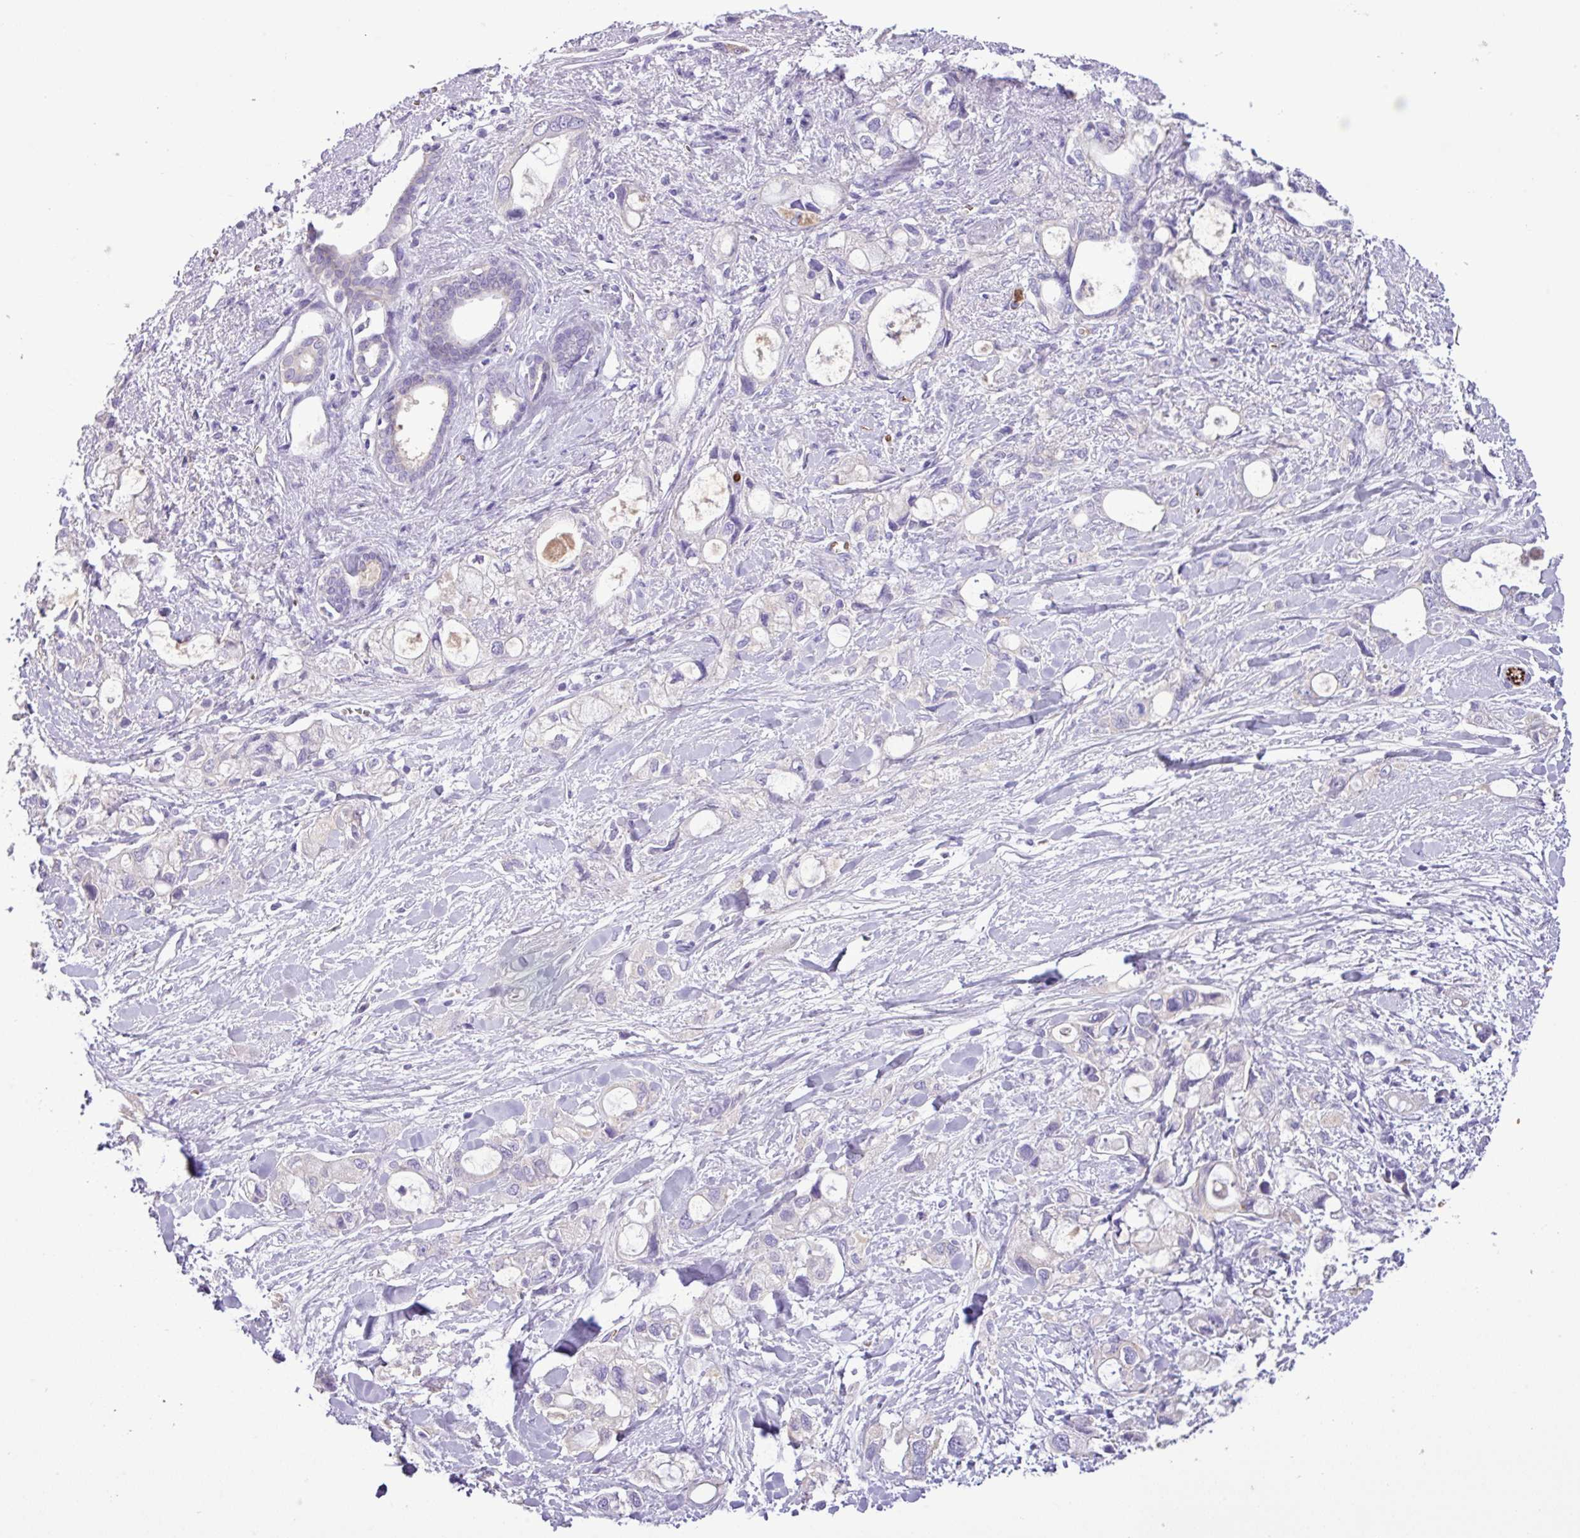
{"staining": {"intensity": "negative", "quantity": "none", "location": "none"}, "tissue": "pancreatic cancer", "cell_type": "Tumor cells", "image_type": "cancer", "snomed": [{"axis": "morphology", "description": "Adenocarcinoma, NOS"}, {"axis": "topography", "description": "Pancreas"}], "caption": "Human adenocarcinoma (pancreatic) stained for a protein using IHC shows no staining in tumor cells.", "gene": "MGAT4B", "patient": {"sex": "female", "age": 56}}